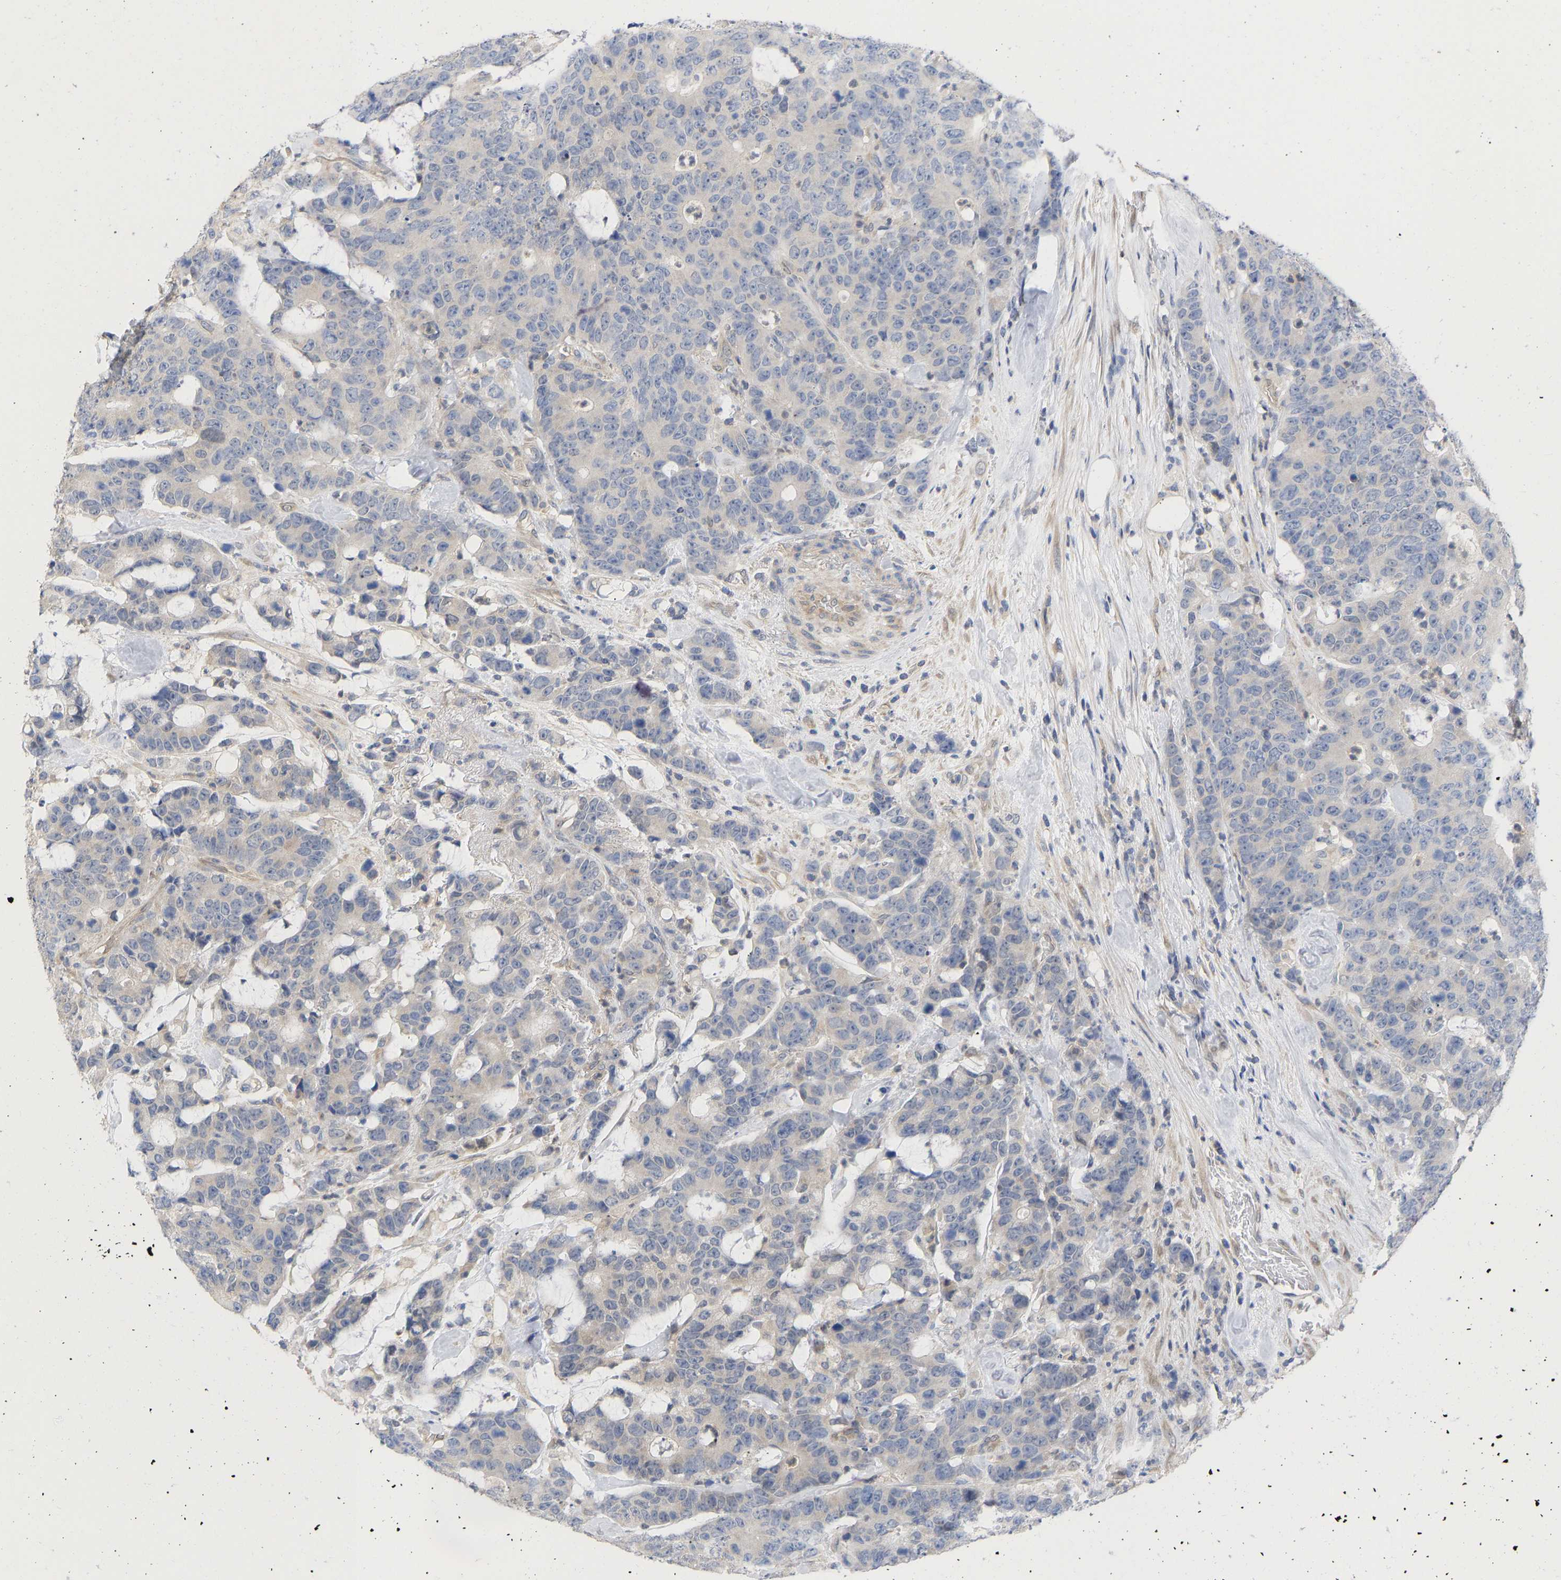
{"staining": {"intensity": "negative", "quantity": "none", "location": "none"}, "tissue": "colorectal cancer", "cell_type": "Tumor cells", "image_type": "cancer", "snomed": [{"axis": "morphology", "description": "Adenocarcinoma, NOS"}, {"axis": "topography", "description": "Colon"}], "caption": "A high-resolution micrograph shows IHC staining of colorectal cancer, which displays no significant positivity in tumor cells. (Brightfield microscopy of DAB (3,3'-diaminobenzidine) IHC at high magnification).", "gene": "MAP2K3", "patient": {"sex": "female", "age": 86}}